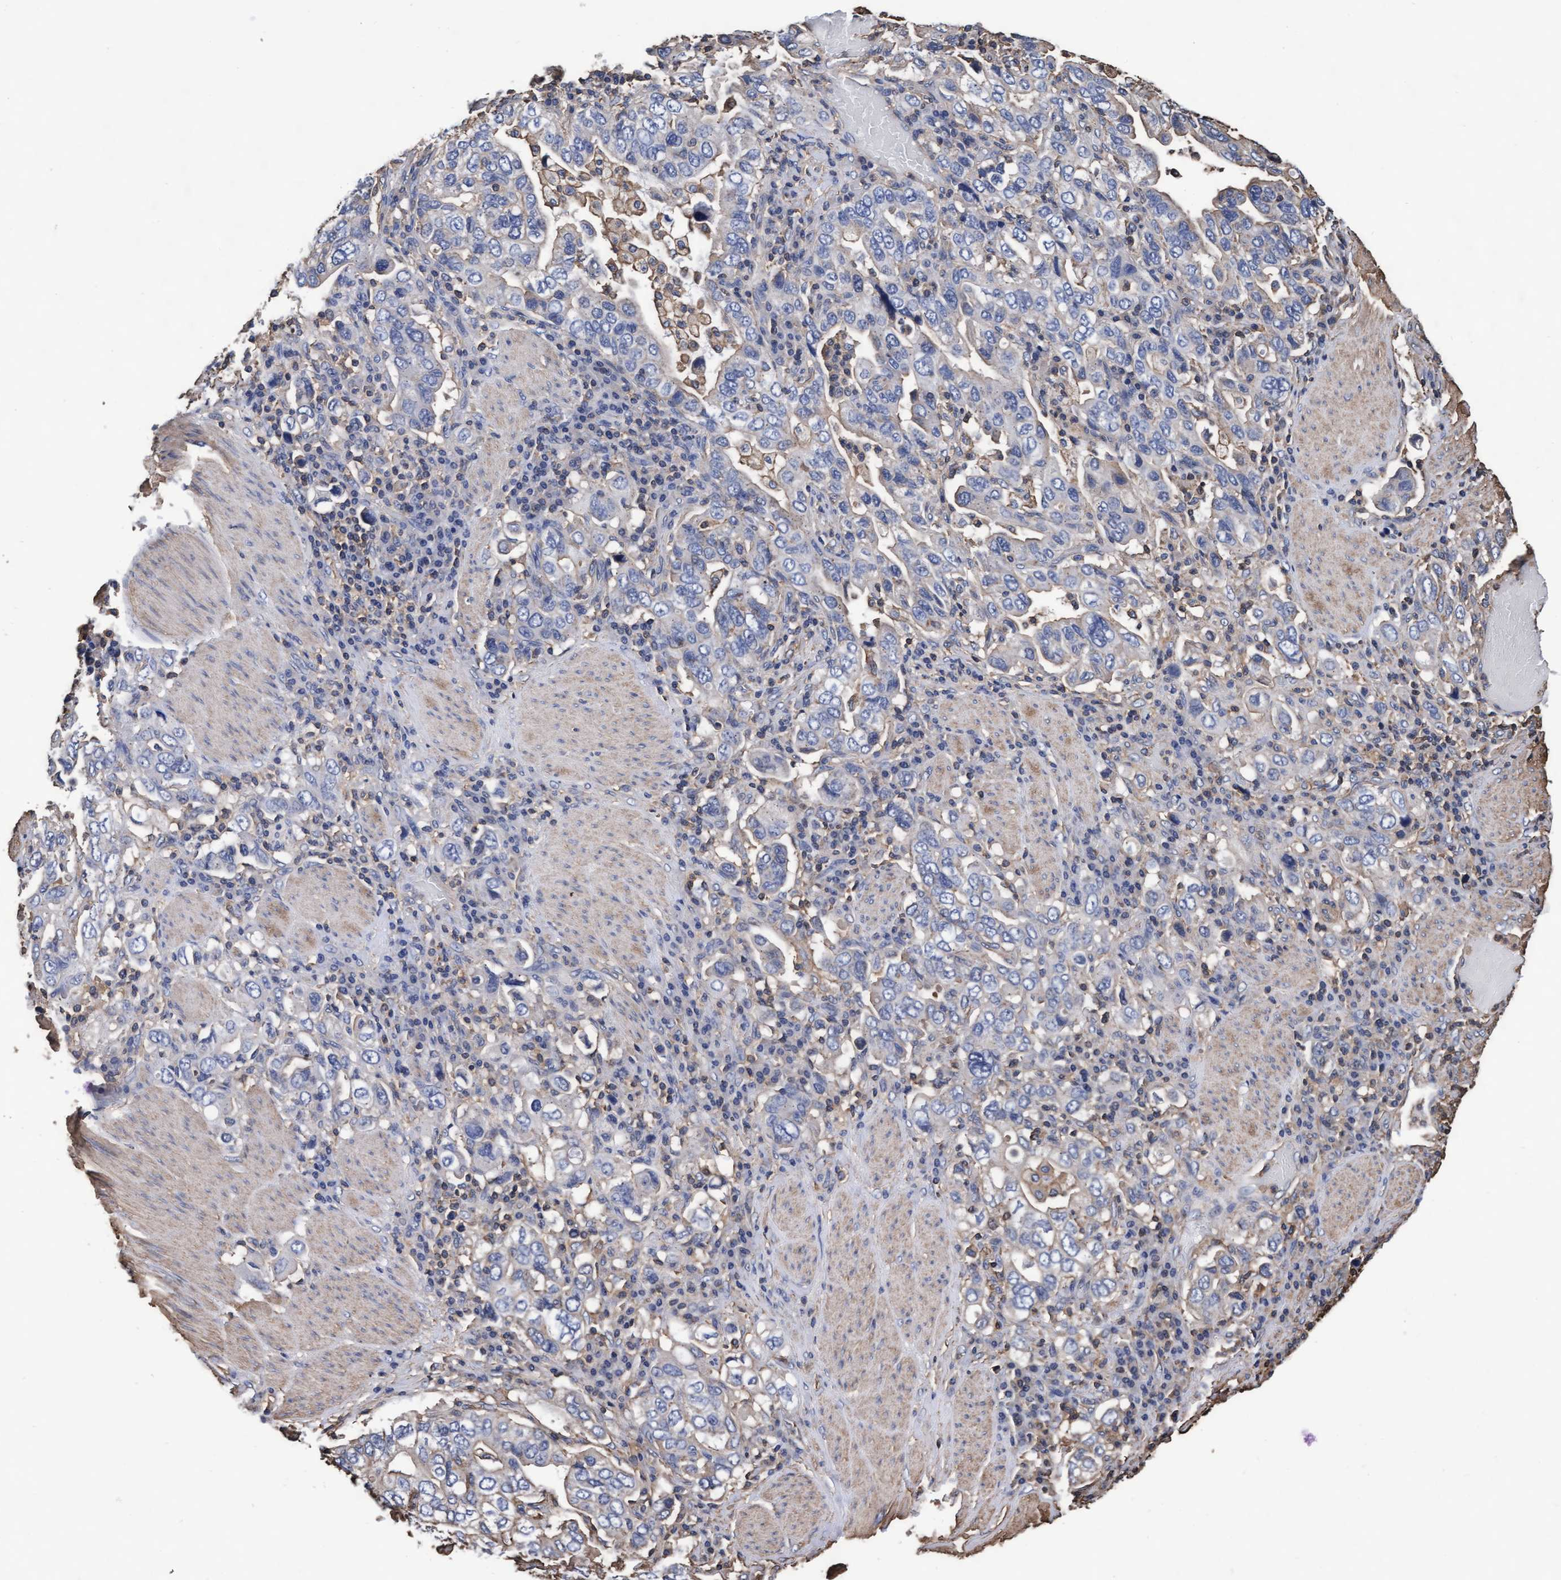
{"staining": {"intensity": "negative", "quantity": "none", "location": "none"}, "tissue": "stomach cancer", "cell_type": "Tumor cells", "image_type": "cancer", "snomed": [{"axis": "morphology", "description": "Adenocarcinoma, NOS"}, {"axis": "topography", "description": "Stomach, upper"}], "caption": "Immunohistochemical staining of stomach adenocarcinoma exhibits no significant staining in tumor cells.", "gene": "GRHPR", "patient": {"sex": "male", "age": 62}}